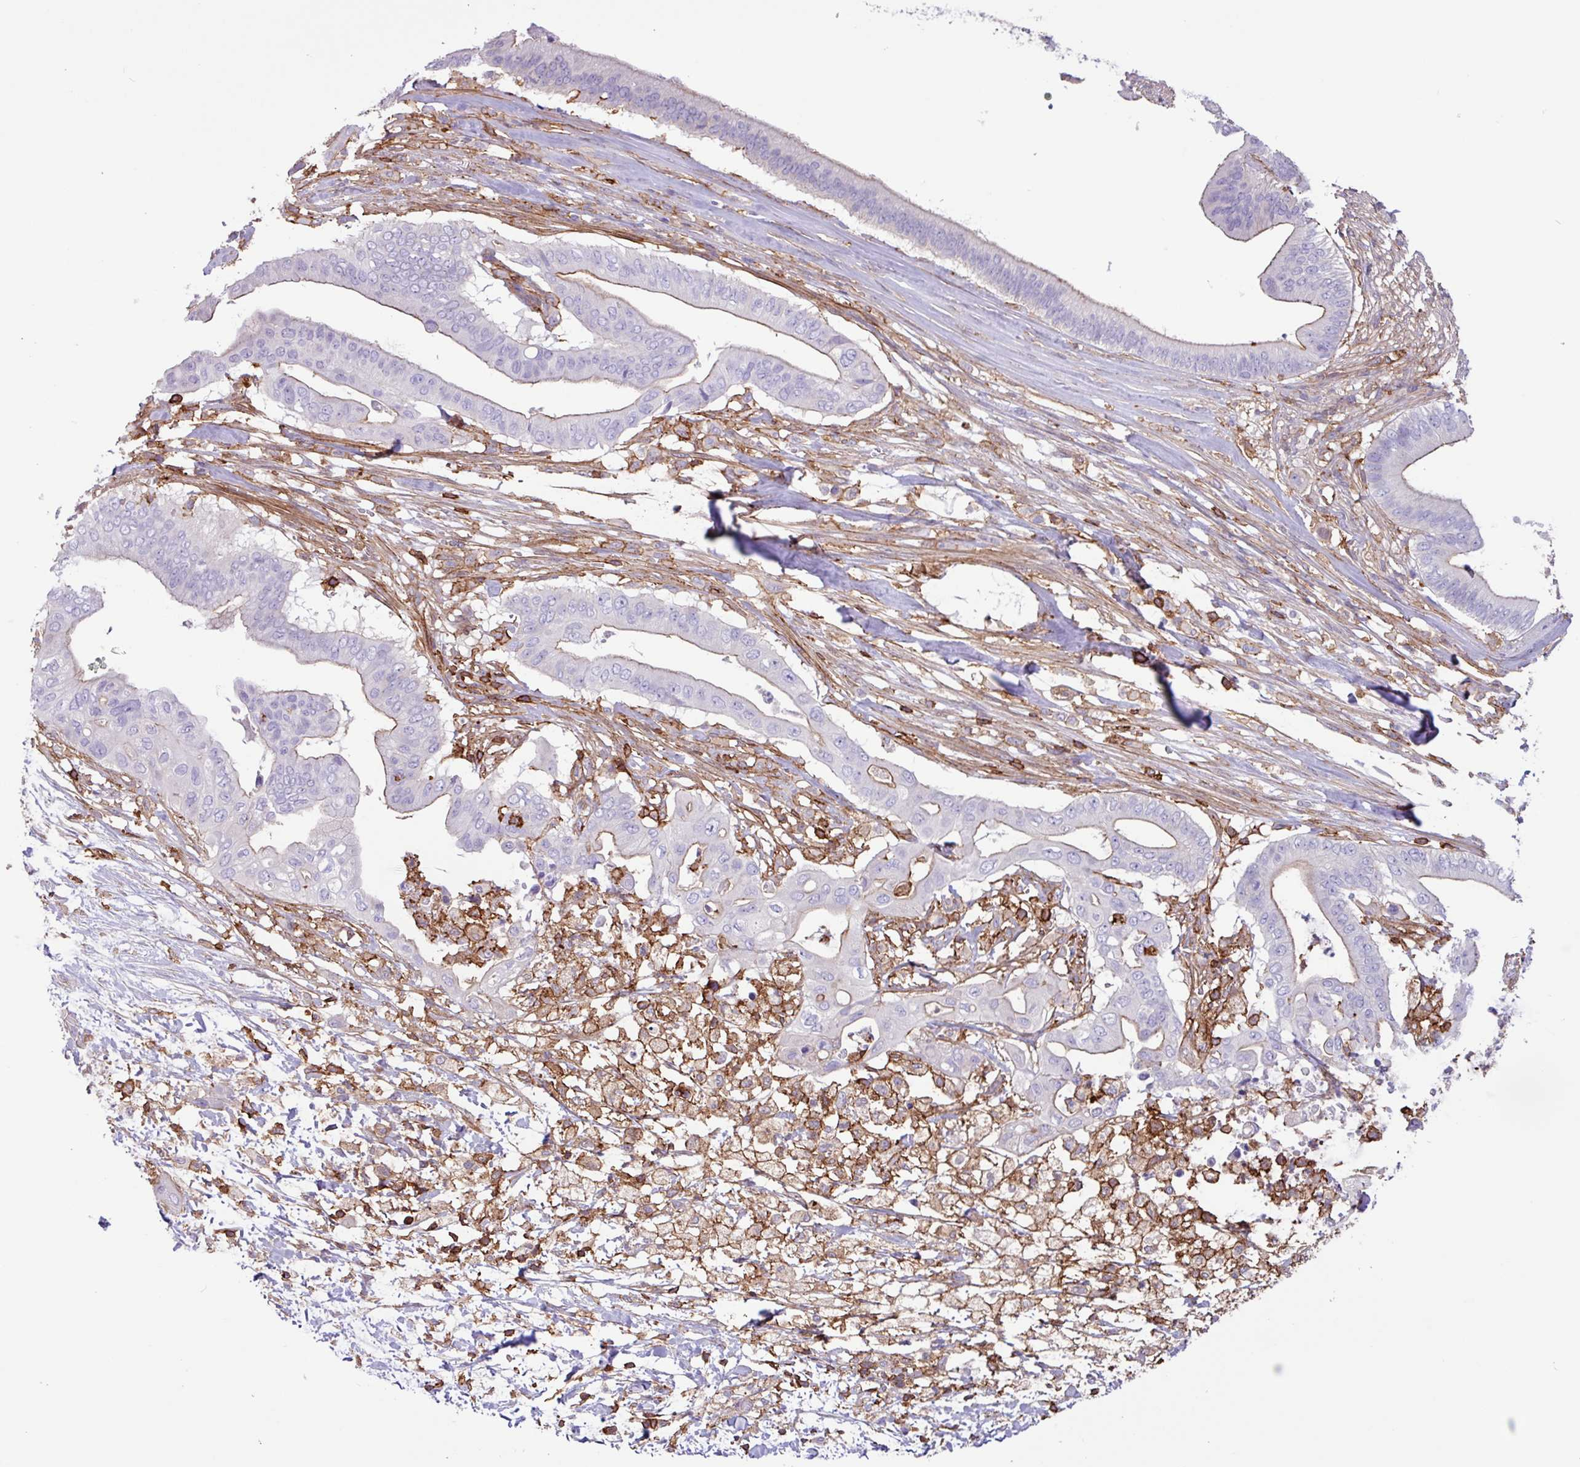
{"staining": {"intensity": "weak", "quantity": "<25%", "location": "cytoplasmic/membranous"}, "tissue": "pancreatic cancer", "cell_type": "Tumor cells", "image_type": "cancer", "snomed": [{"axis": "morphology", "description": "Adenocarcinoma, NOS"}, {"axis": "topography", "description": "Pancreas"}], "caption": "Adenocarcinoma (pancreatic) stained for a protein using immunohistochemistry shows no staining tumor cells.", "gene": "PPP1R18", "patient": {"sex": "male", "age": 68}}